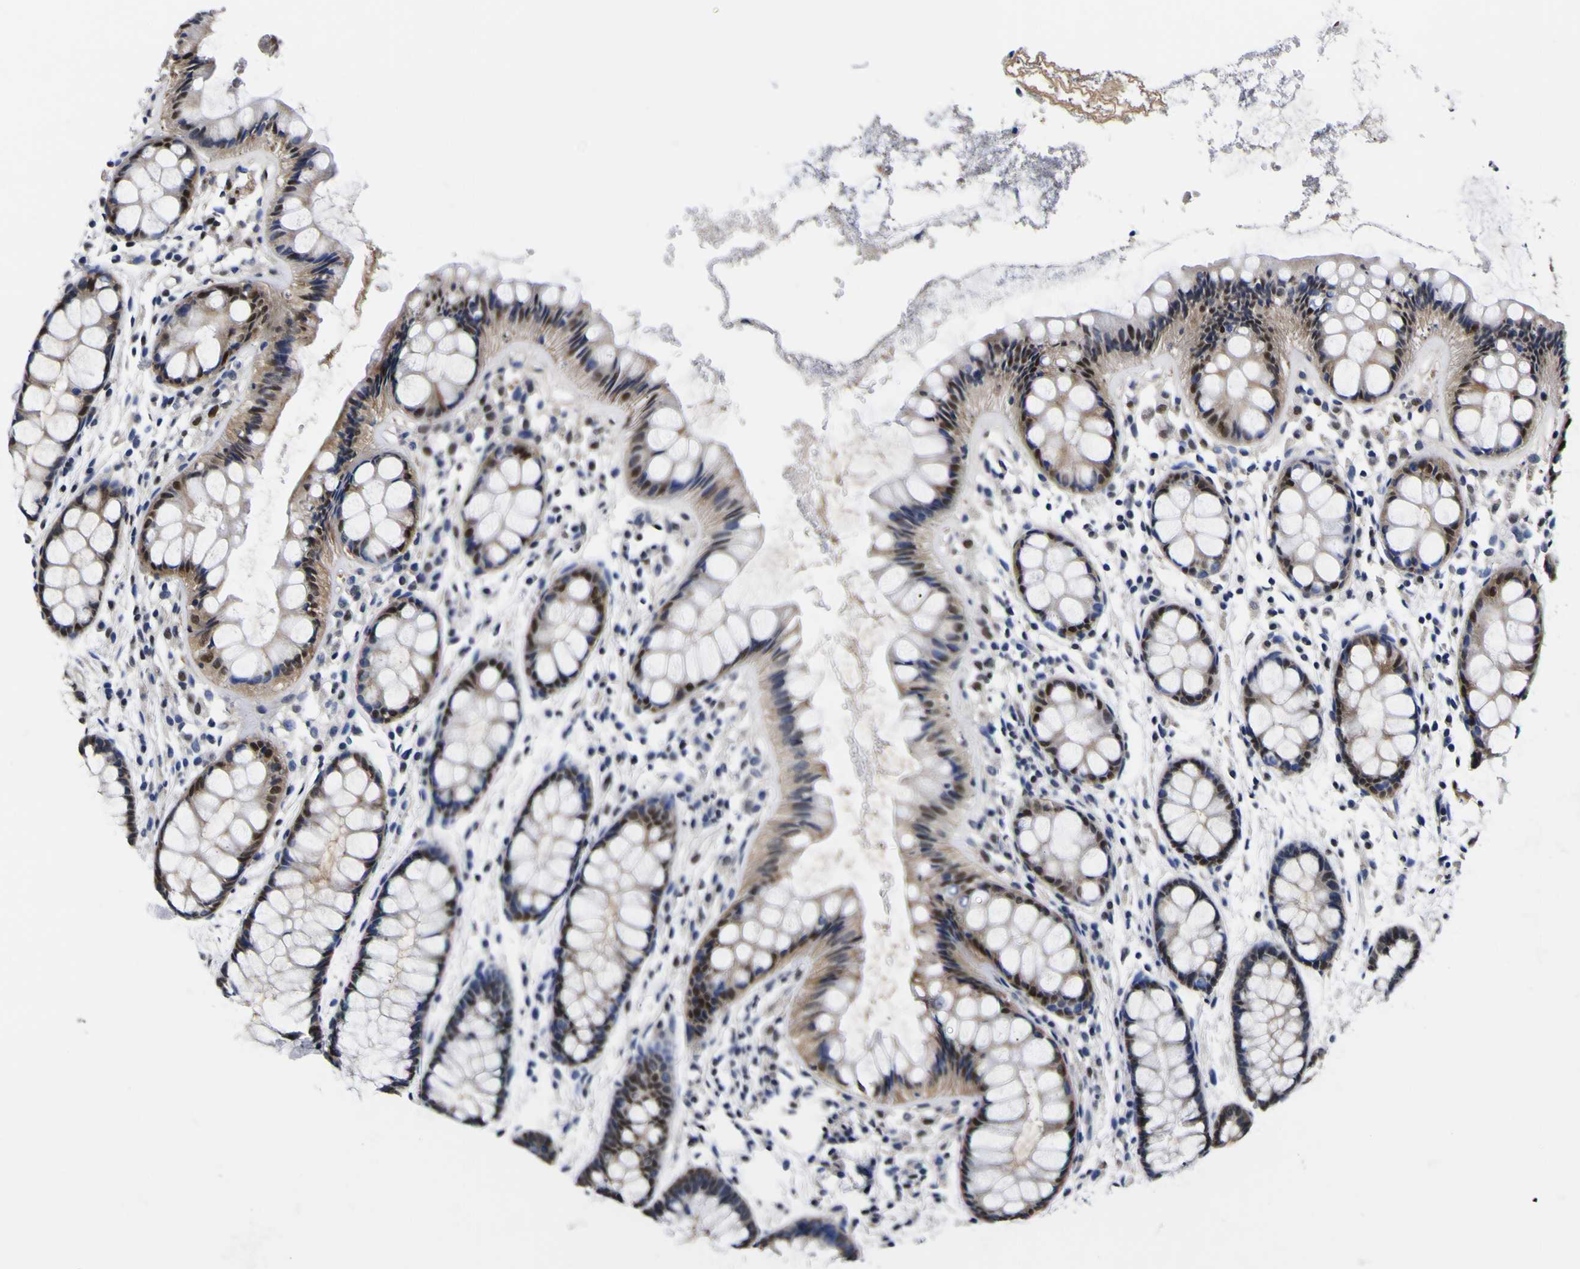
{"staining": {"intensity": "moderate", "quantity": "25%-75%", "location": "cytoplasmic/membranous,nuclear"}, "tissue": "rectum", "cell_type": "Glandular cells", "image_type": "normal", "snomed": [{"axis": "morphology", "description": "Normal tissue, NOS"}, {"axis": "topography", "description": "Rectum"}], "caption": "An immunohistochemistry (IHC) histopathology image of unremarkable tissue is shown. Protein staining in brown highlights moderate cytoplasmic/membranous,nuclear positivity in rectum within glandular cells. Ihc stains the protein of interest in brown and the nuclei are stained blue.", "gene": "FAM110B", "patient": {"sex": "female", "age": 66}}